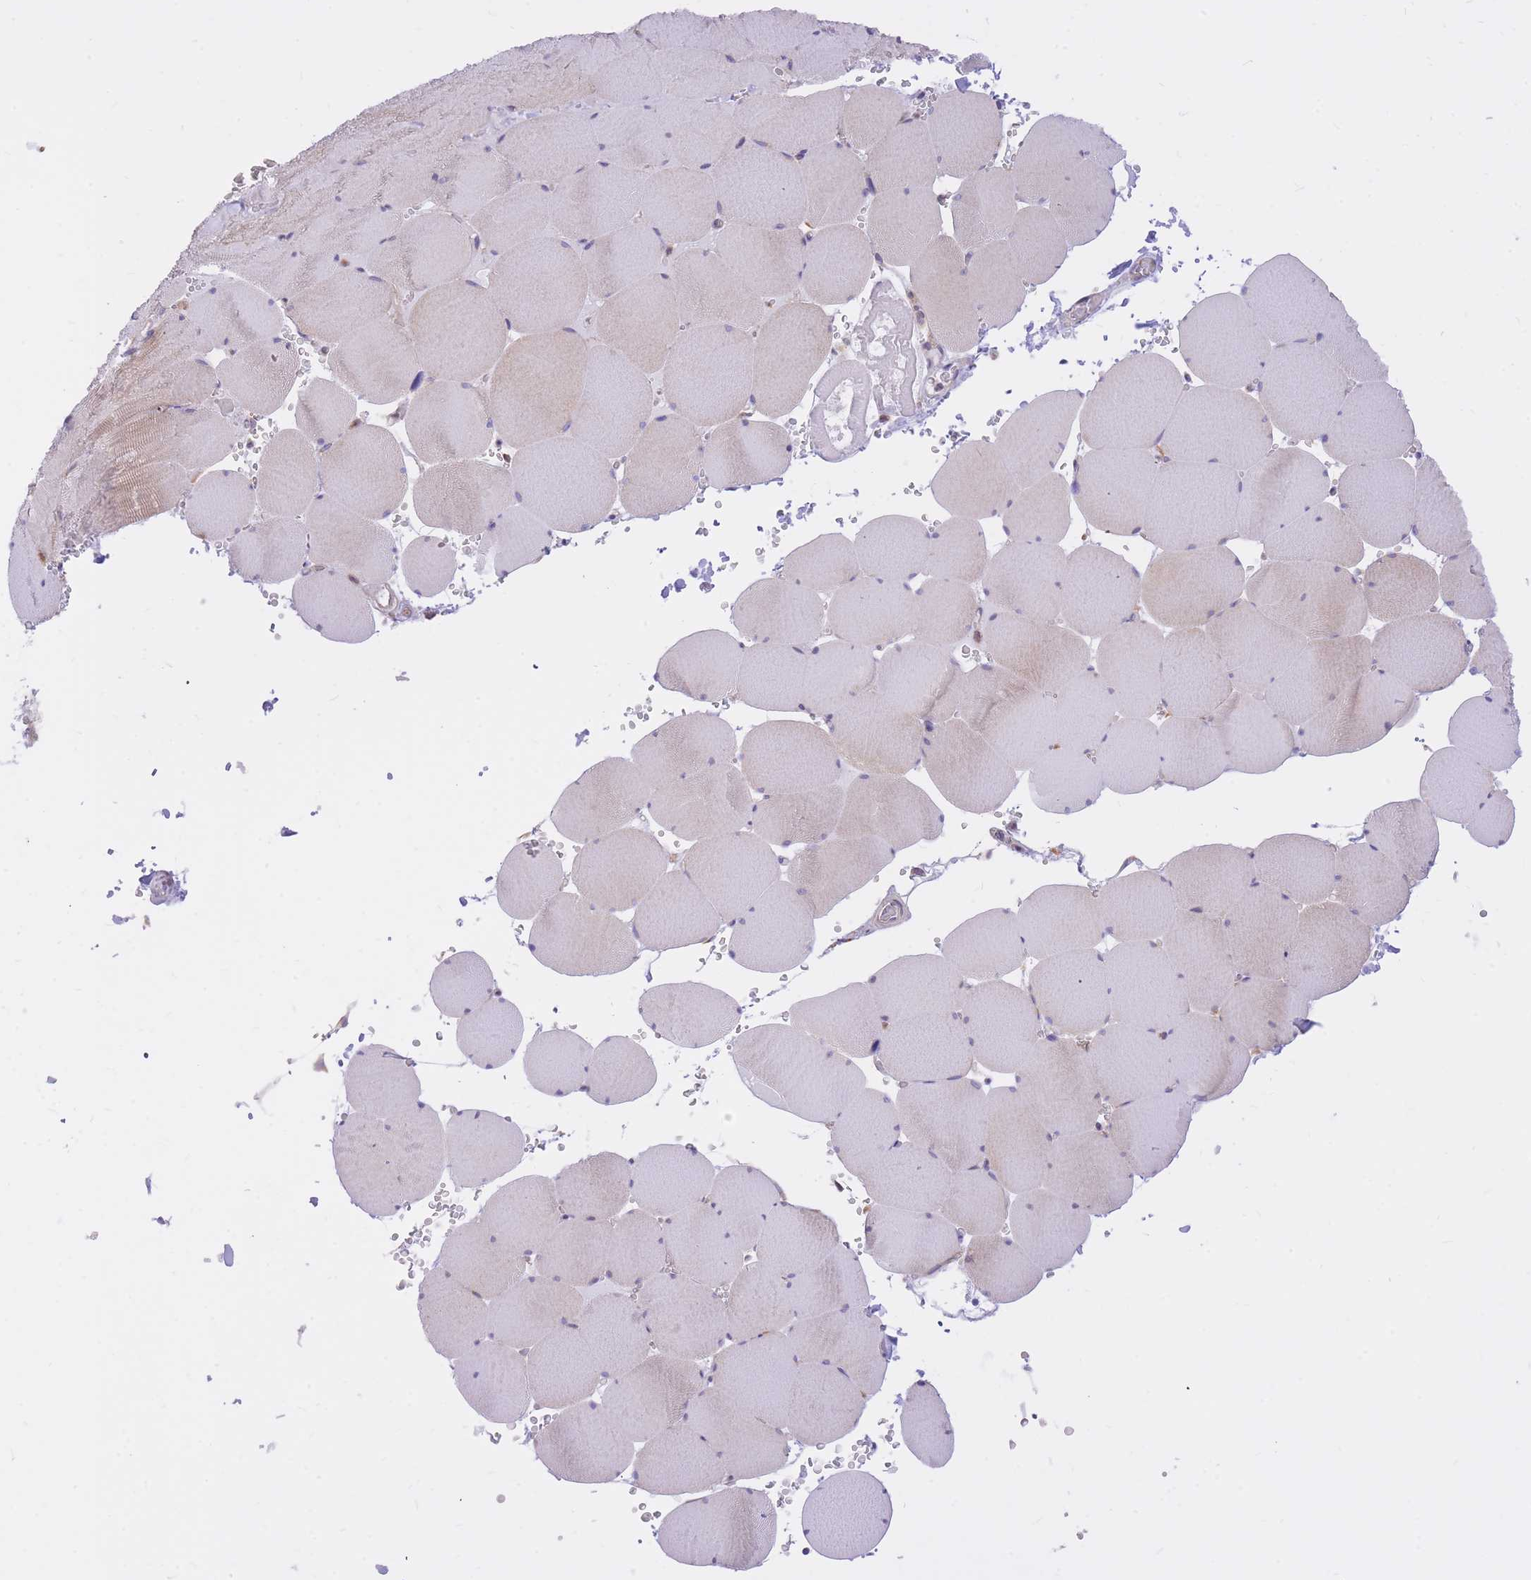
{"staining": {"intensity": "weak", "quantity": "25%-75%", "location": "cytoplasmic/membranous"}, "tissue": "skeletal muscle", "cell_type": "Myocytes", "image_type": "normal", "snomed": [{"axis": "morphology", "description": "Normal tissue, NOS"}, {"axis": "topography", "description": "Skeletal muscle"}, {"axis": "topography", "description": "Head-Neck"}], "caption": "Immunohistochemical staining of unremarkable skeletal muscle shows 25%-75% levels of weak cytoplasmic/membranous protein expression in approximately 25%-75% of myocytes. The protein of interest is shown in brown color, while the nuclei are stained blue.", "gene": "GBP7", "patient": {"sex": "male", "age": 66}}